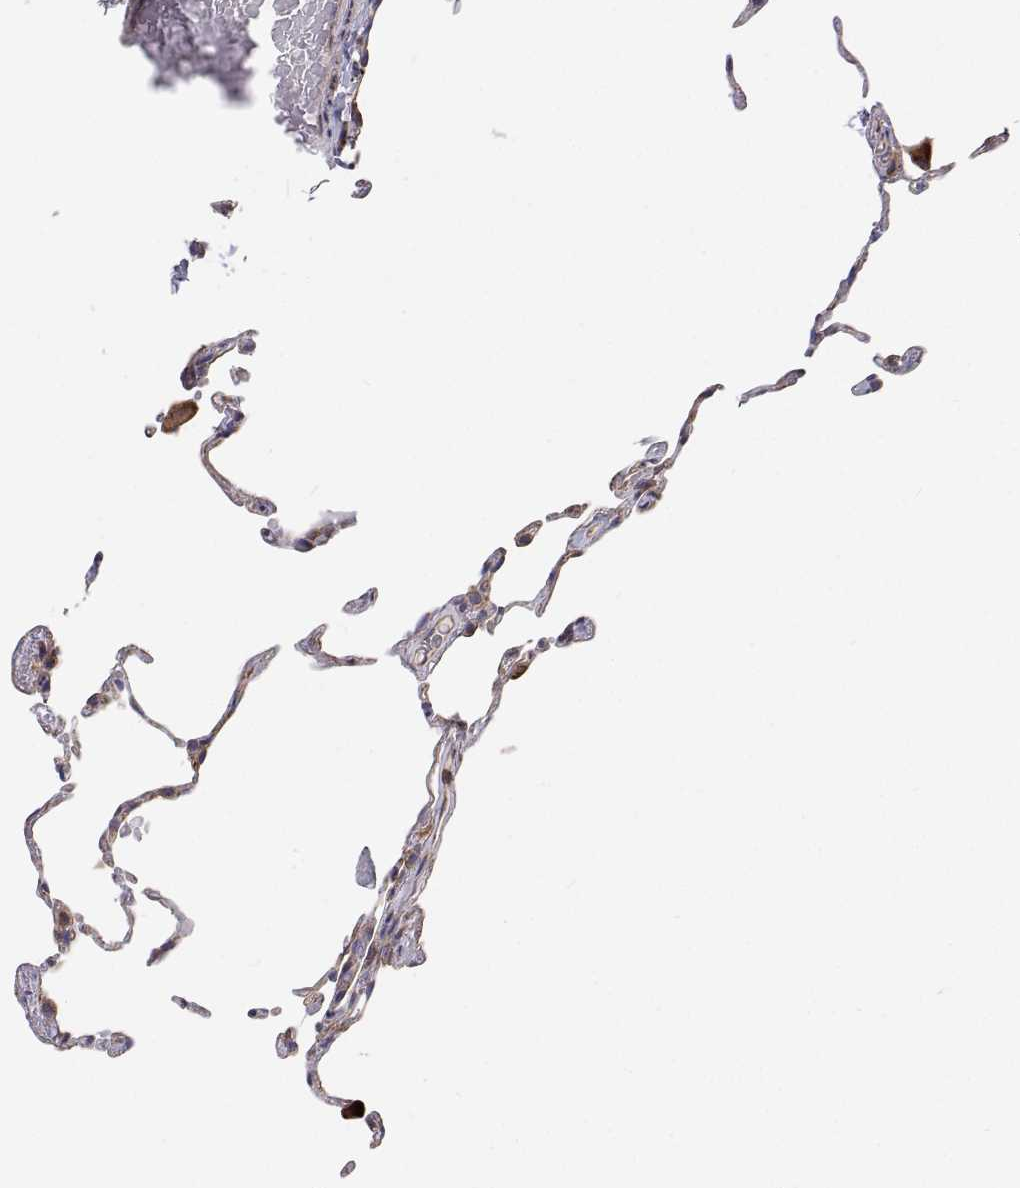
{"staining": {"intensity": "weak", "quantity": "<25%", "location": "cytoplasmic/membranous"}, "tissue": "lung", "cell_type": "Alveolar cells", "image_type": "normal", "snomed": [{"axis": "morphology", "description": "Normal tissue, NOS"}, {"axis": "topography", "description": "Lung"}], "caption": "This histopathology image is of unremarkable lung stained with immunohistochemistry to label a protein in brown with the nuclei are counter-stained blue. There is no expression in alveolar cells. Nuclei are stained in blue.", "gene": "SPICE1", "patient": {"sex": "female", "age": 57}}